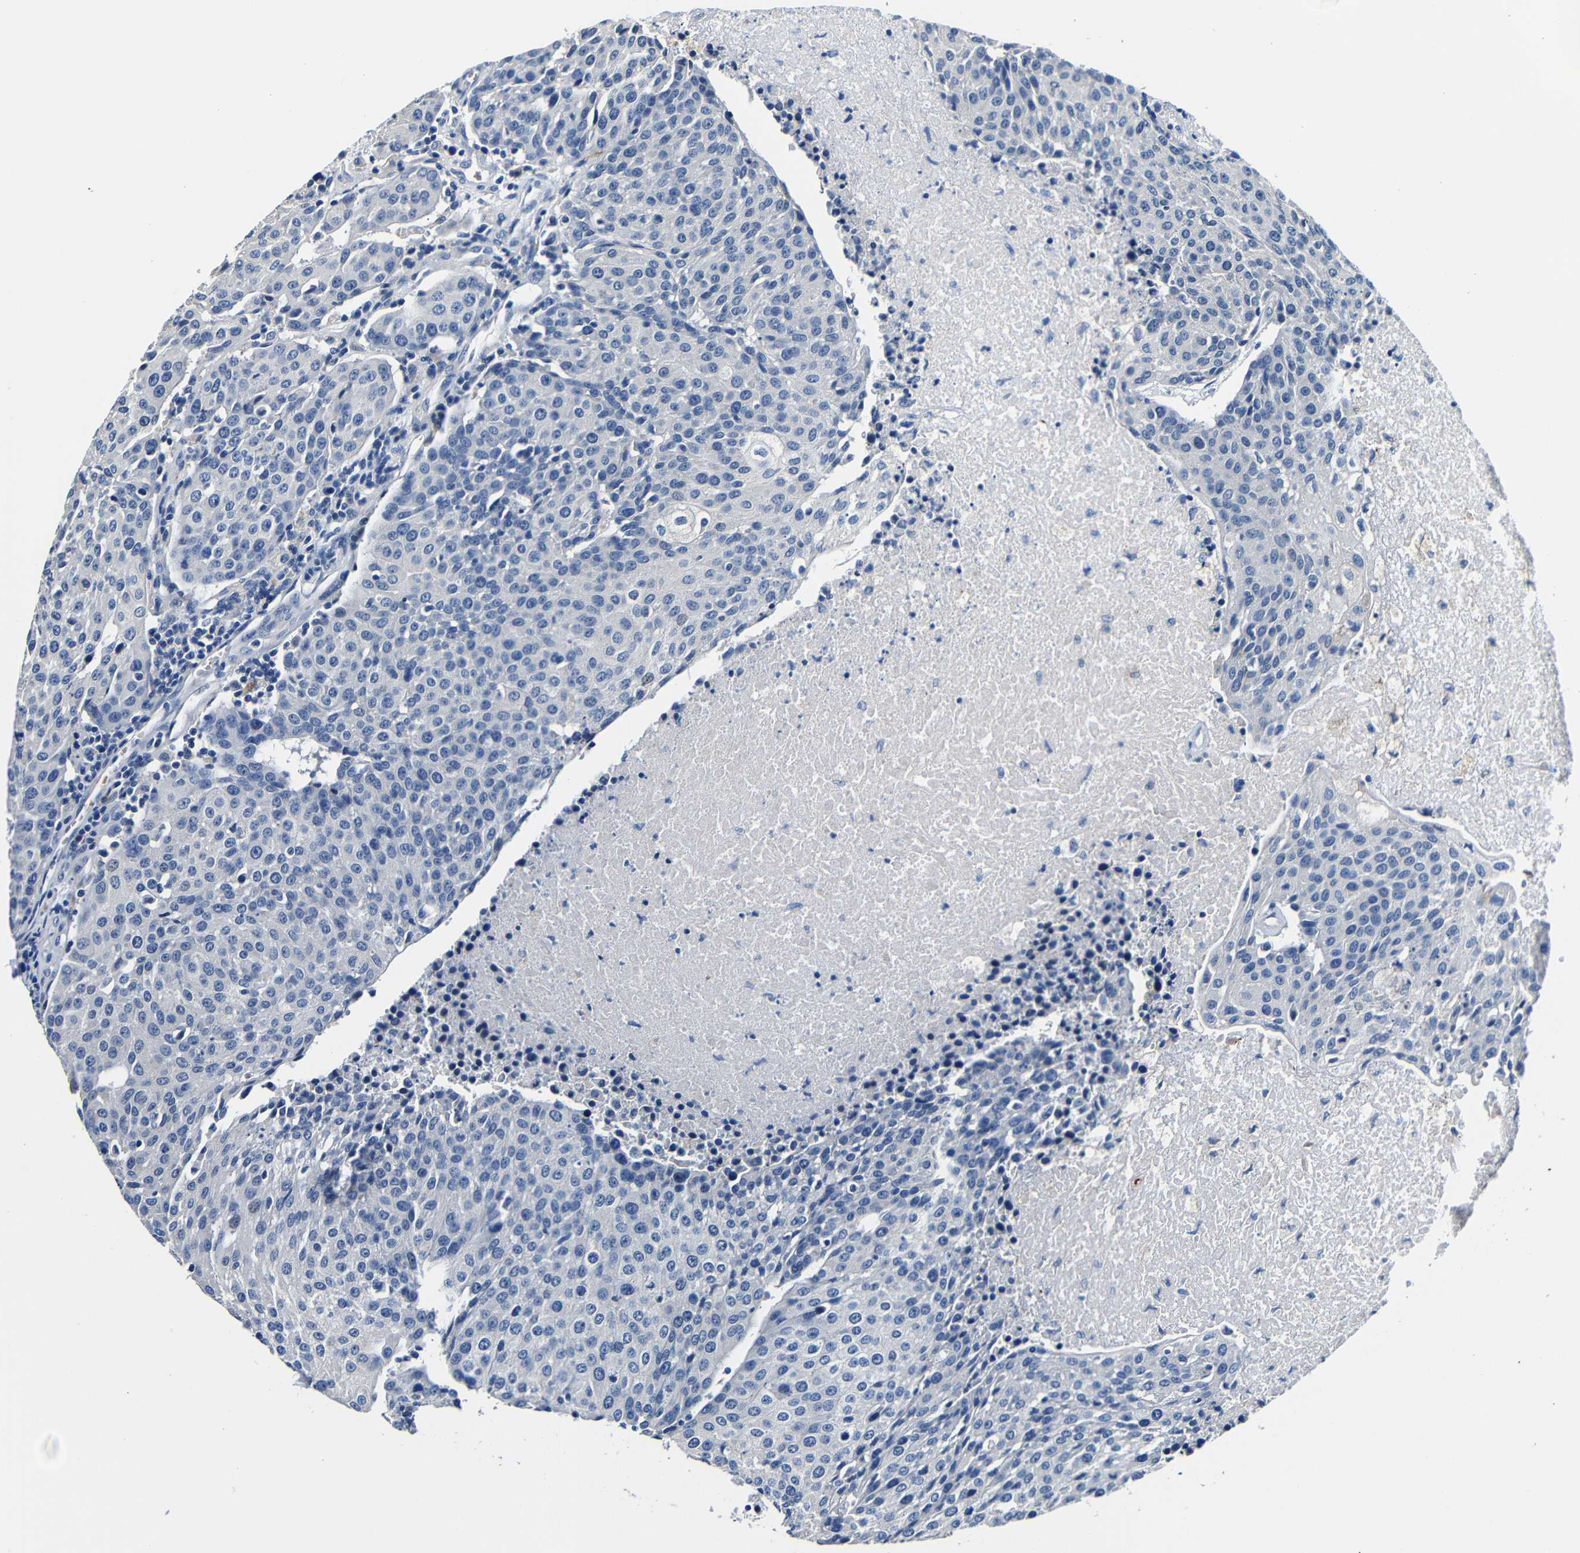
{"staining": {"intensity": "negative", "quantity": "none", "location": "none"}, "tissue": "urothelial cancer", "cell_type": "Tumor cells", "image_type": "cancer", "snomed": [{"axis": "morphology", "description": "Urothelial carcinoma, High grade"}, {"axis": "topography", "description": "Urinary bladder"}], "caption": "High-grade urothelial carcinoma stained for a protein using immunohistochemistry shows no positivity tumor cells.", "gene": "TNFAIP1", "patient": {"sex": "female", "age": 85}}